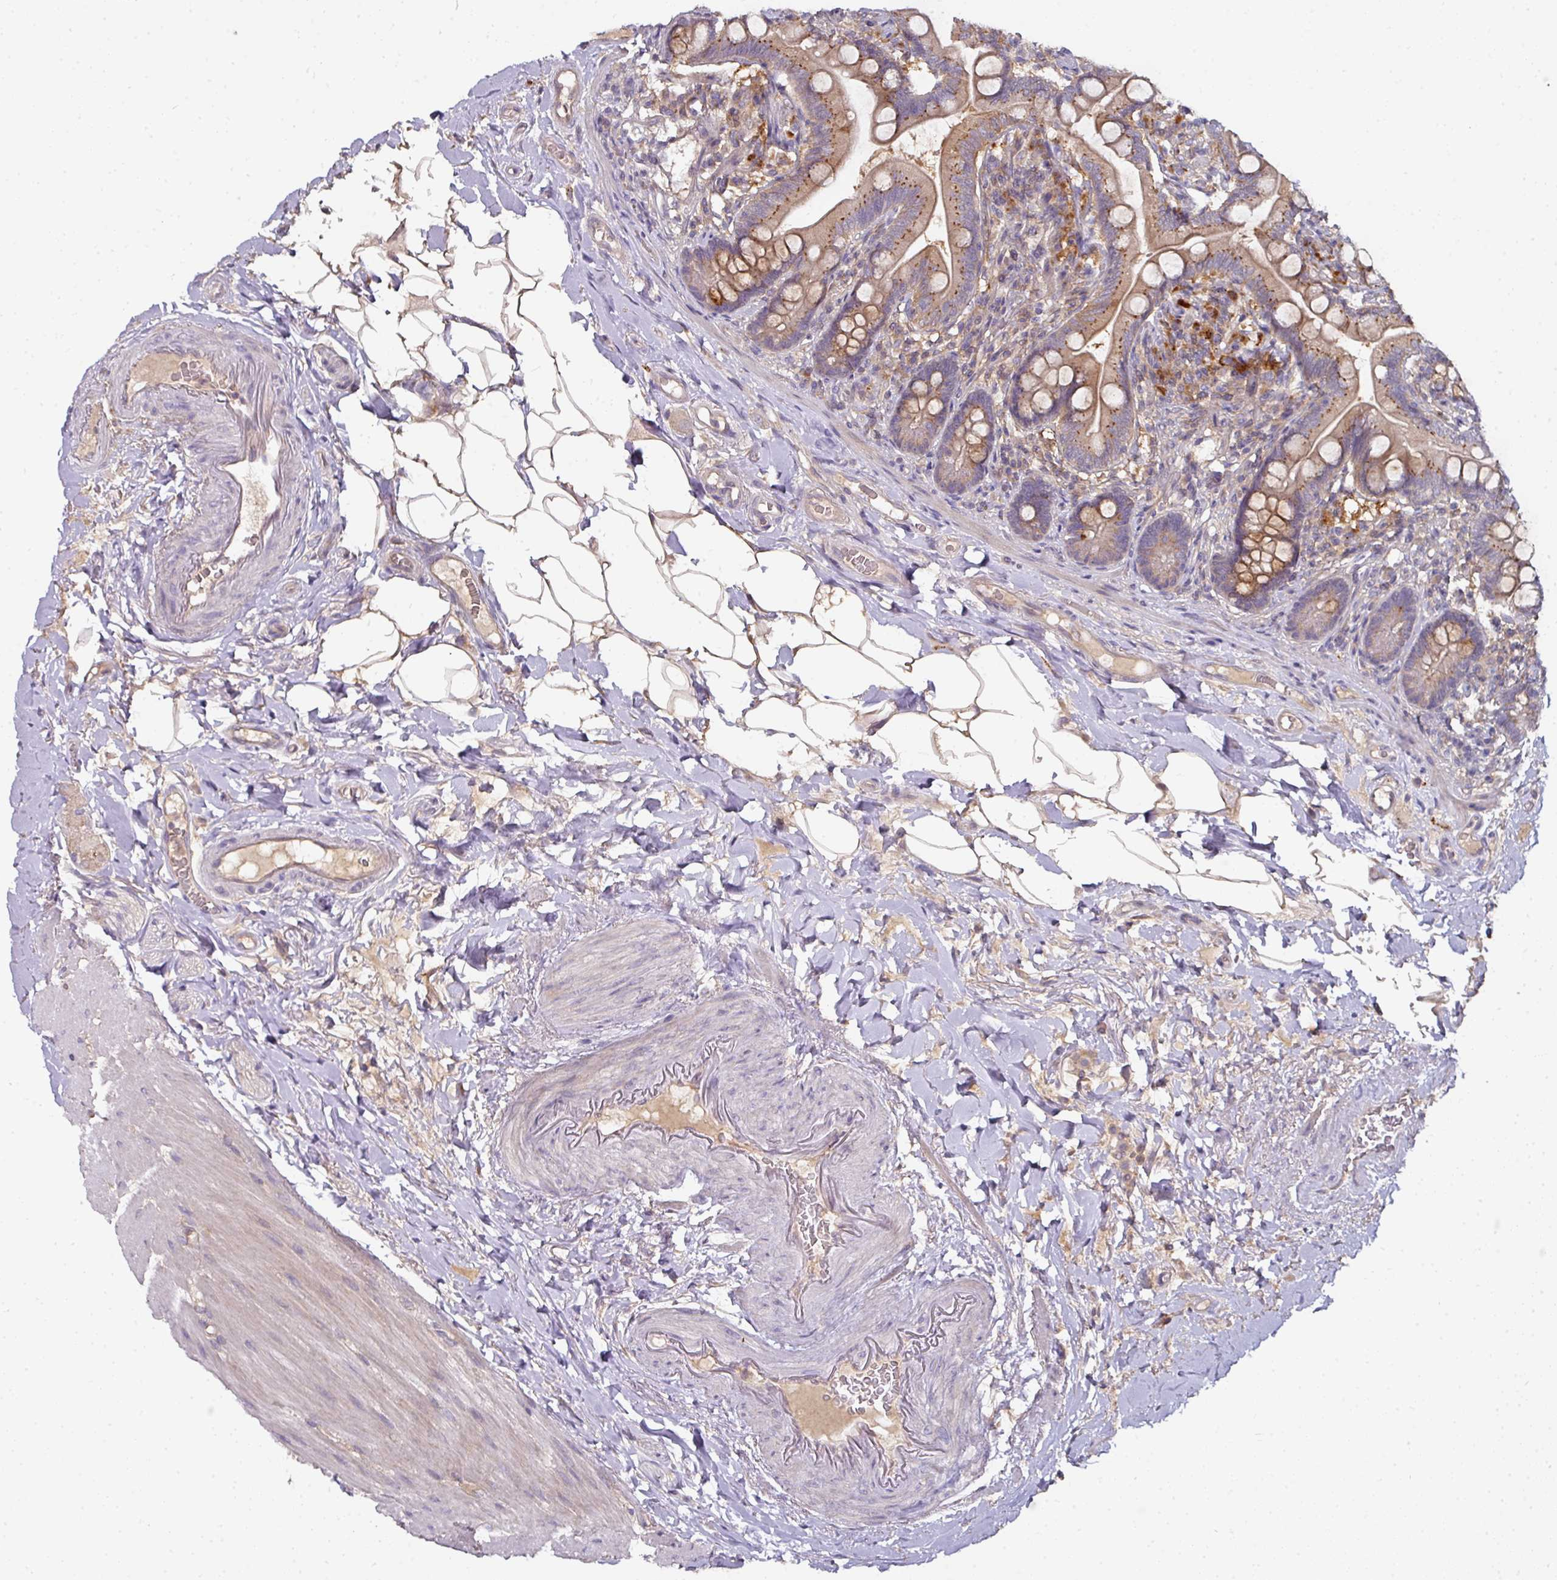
{"staining": {"intensity": "strong", "quantity": "25%-75%", "location": "cytoplasmic/membranous"}, "tissue": "small intestine", "cell_type": "Glandular cells", "image_type": "normal", "snomed": [{"axis": "morphology", "description": "Normal tissue, NOS"}, {"axis": "topography", "description": "Small intestine"}], "caption": "Small intestine stained with a brown dye demonstrates strong cytoplasmic/membranous positive positivity in about 25%-75% of glandular cells.", "gene": "CTDSP2", "patient": {"sex": "female", "age": 64}}